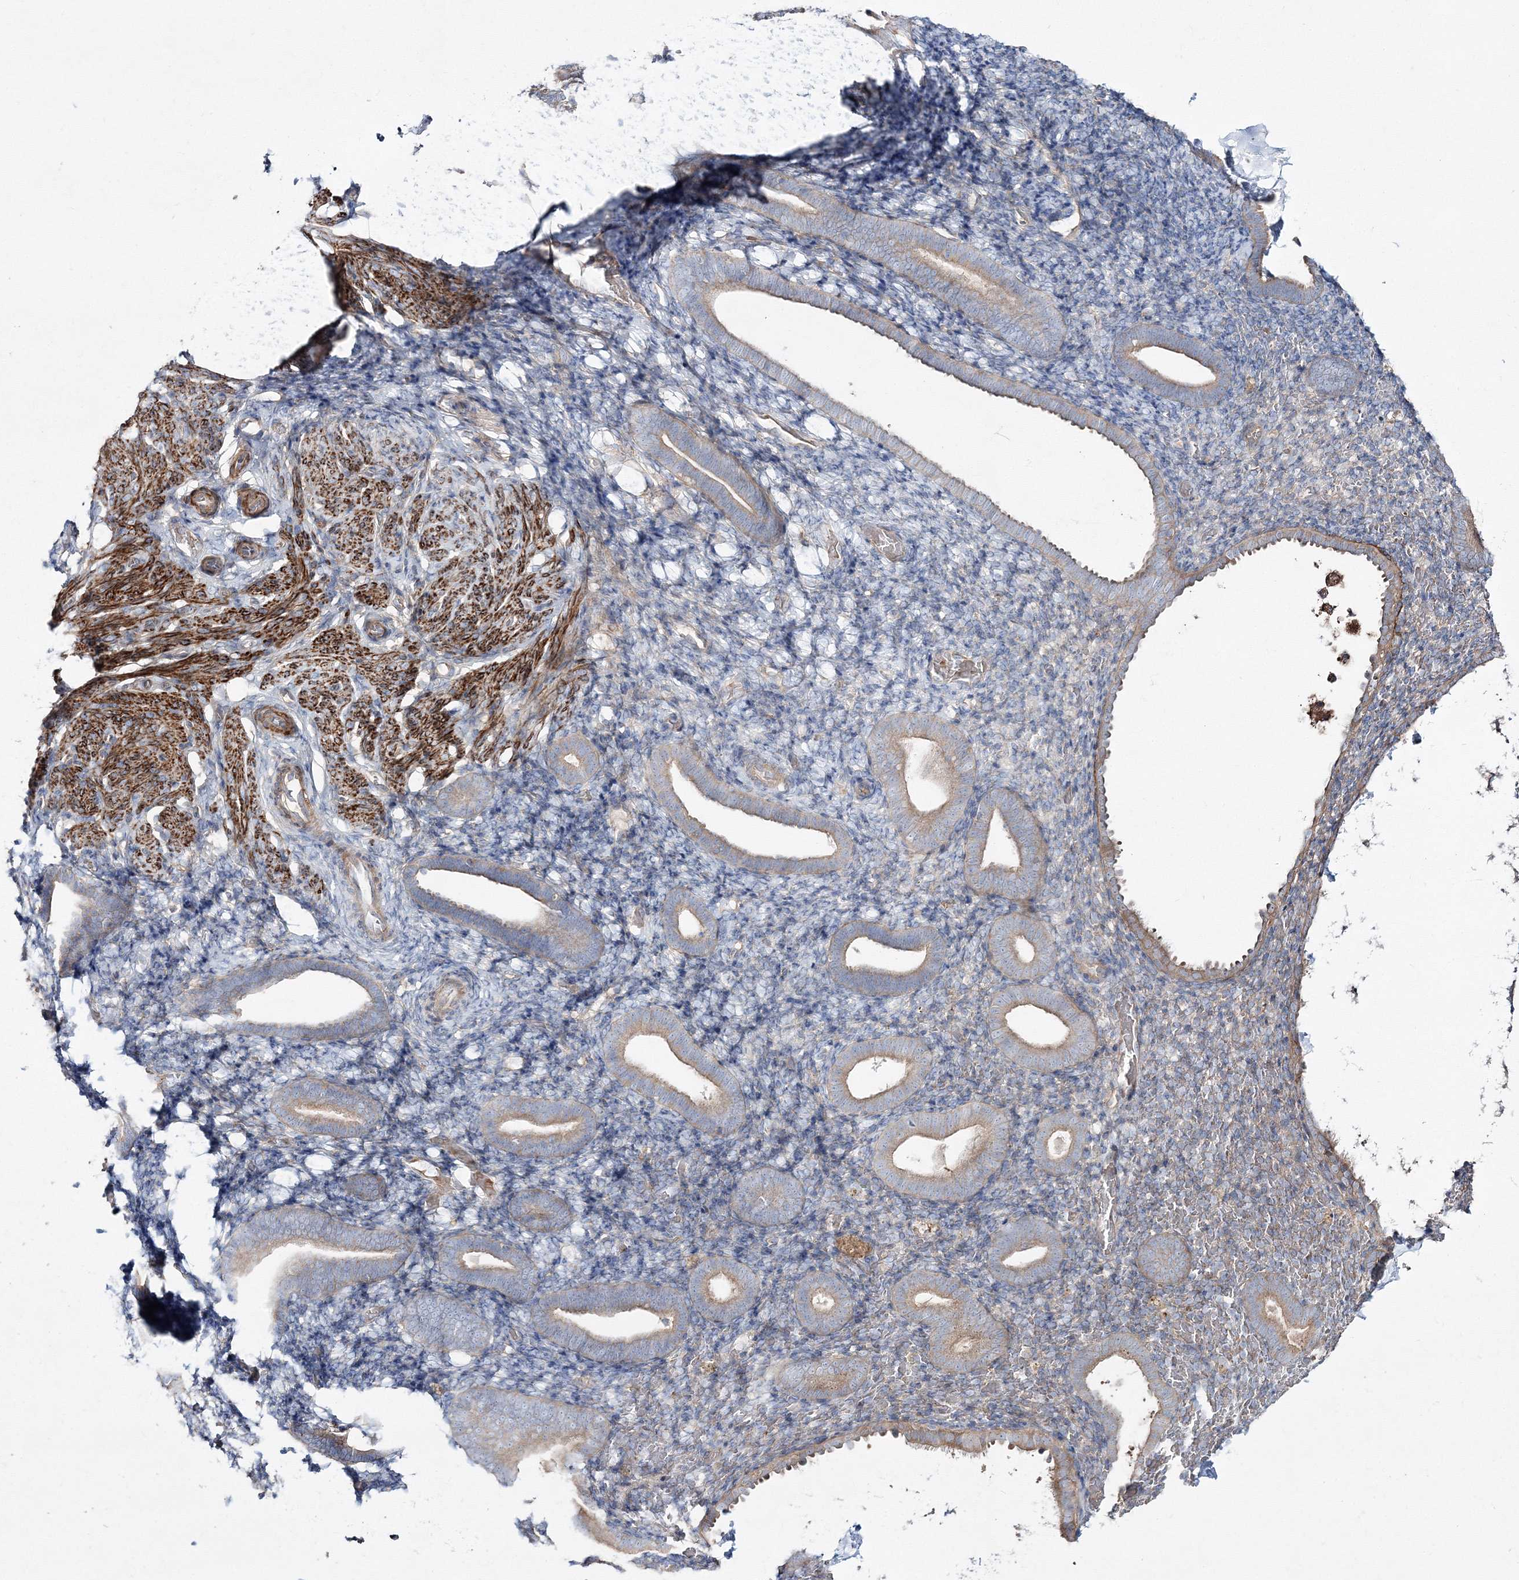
{"staining": {"intensity": "negative", "quantity": "none", "location": "none"}, "tissue": "endometrium", "cell_type": "Cells in endometrial stroma", "image_type": "normal", "snomed": [{"axis": "morphology", "description": "Normal tissue, NOS"}, {"axis": "topography", "description": "Endometrium"}], "caption": "A high-resolution photomicrograph shows immunohistochemistry staining of unremarkable endometrium, which reveals no significant expression in cells in endometrial stroma. Nuclei are stained in blue.", "gene": "ZSWIM6", "patient": {"sex": "female", "age": 51}}